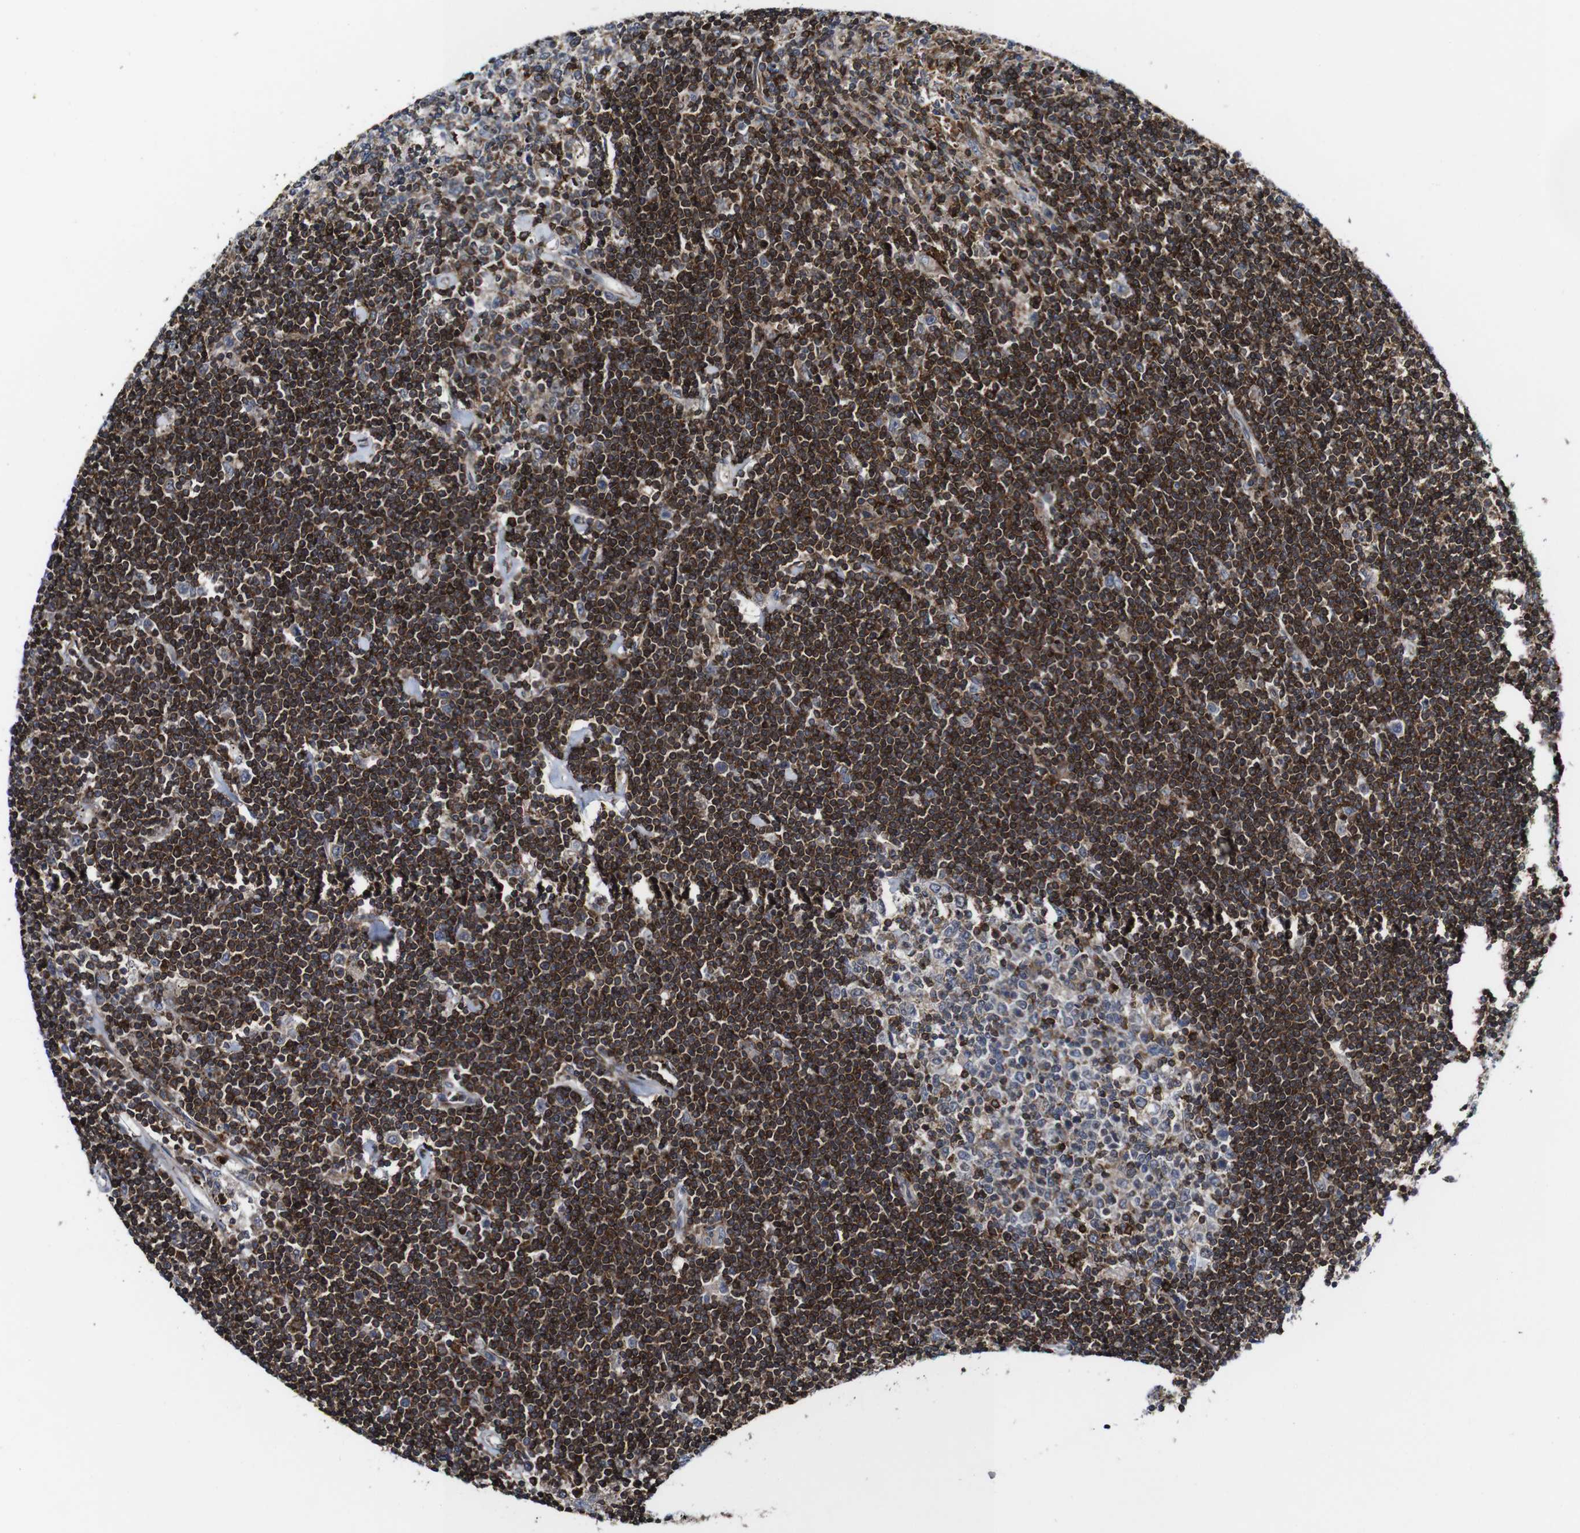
{"staining": {"intensity": "strong", "quantity": ">75%", "location": "cytoplasmic/membranous"}, "tissue": "lymphoma", "cell_type": "Tumor cells", "image_type": "cancer", "snomed": [{"axis": "morphology", "description": "Malignant lymphoma, non-Hodgkin's type, Low grade"}, {"axis": "topography", "description": "Spleen"}], "caption": "Brown immunohistochemical staining in human low-grade malignant lymphoma, non-Hodgkin's type reveals strong cytoplasmic/membranous staining in about >75% of tumor cells.", "gene": "JAK2", "patient": {"sex": "male", "age": 76}}